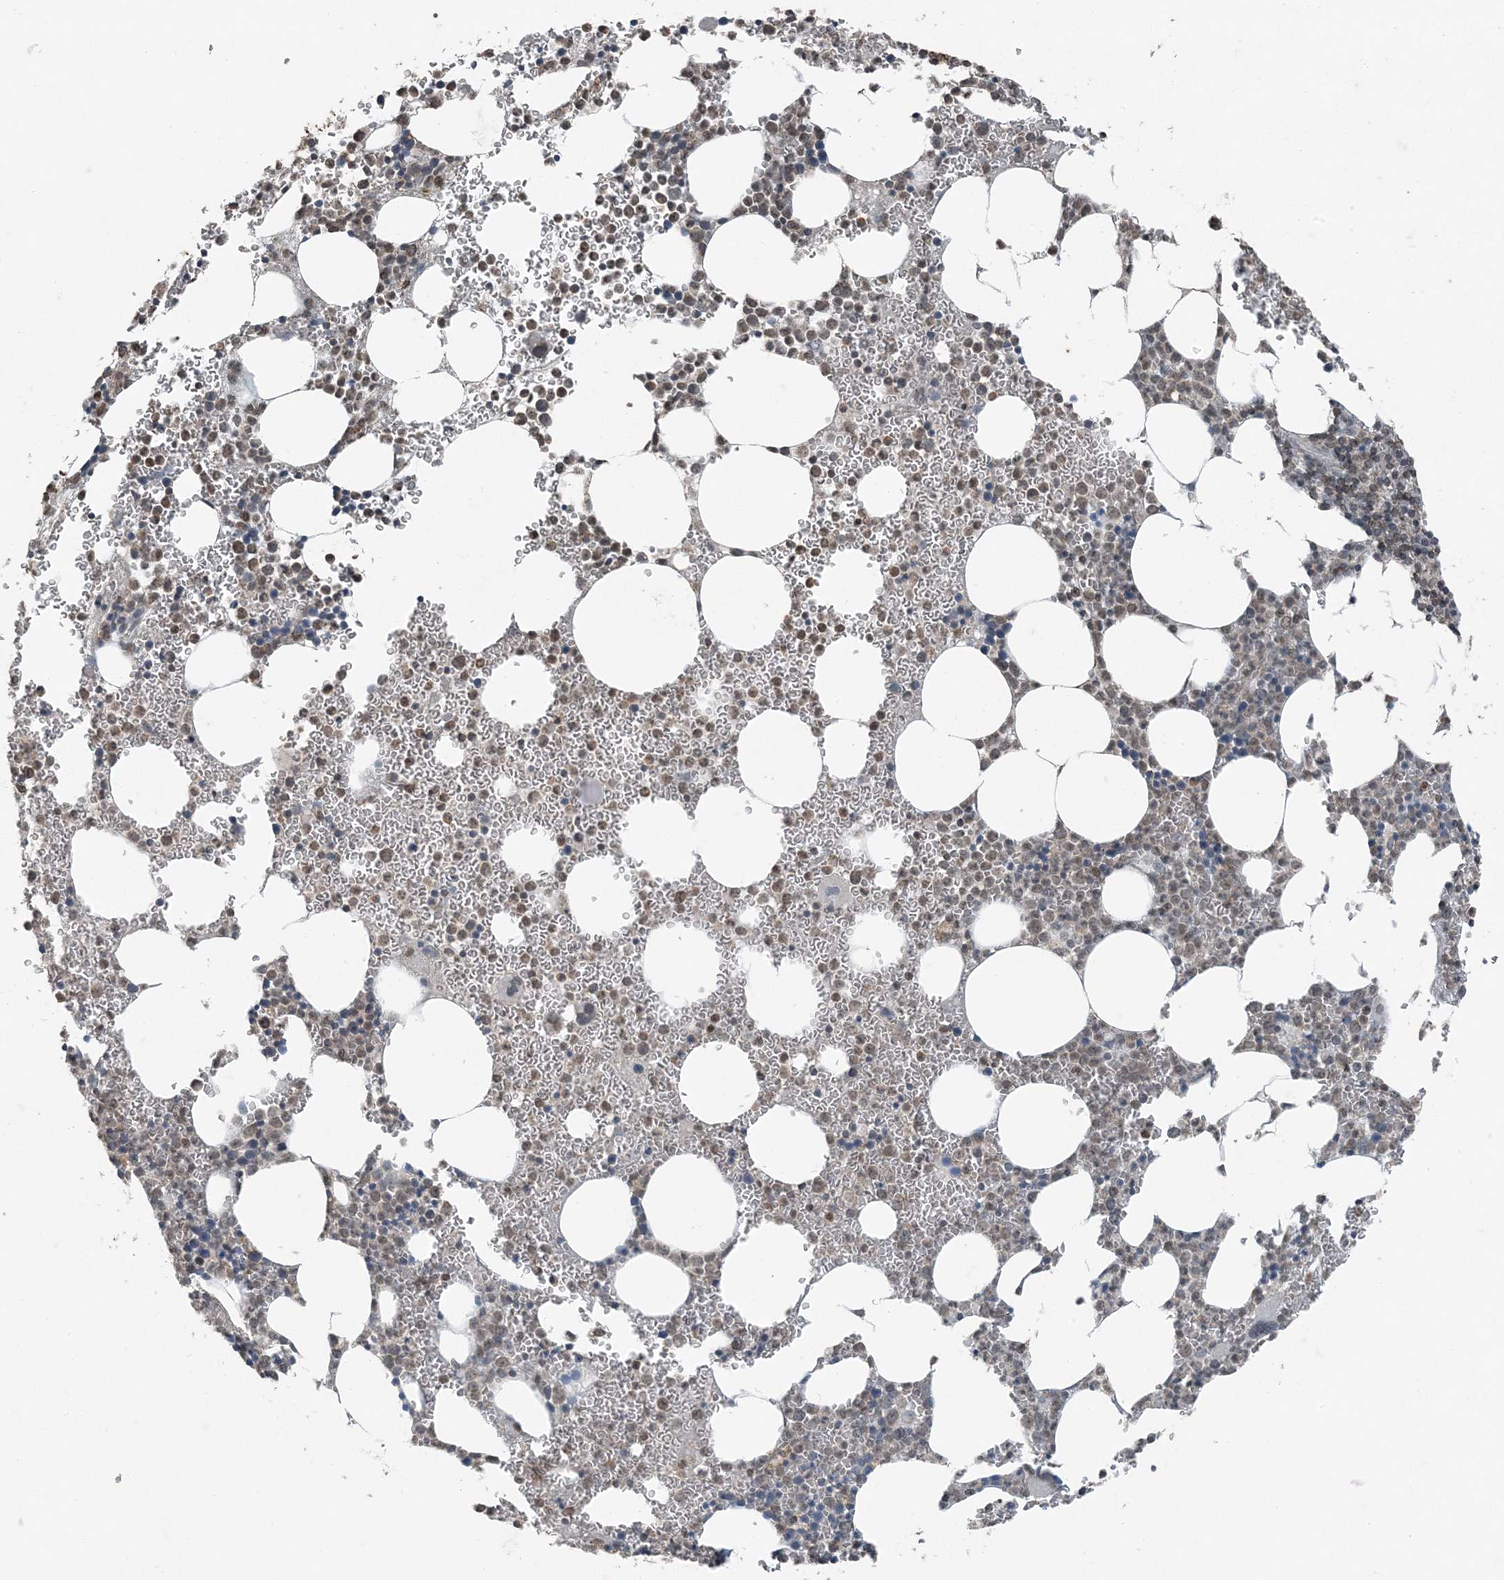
{"staining": {"intensity": "moderate", "quantity": "25%-75%", "location": "cytoplasmic/membranous,nuclear"}, "tissue": "bone marrow", "cell_type": "Hematopoietic cells", "image_type": "normal", "snomed": [{"axis": "morphology", "description": "Normal tissue, NOS"}, {"axis": "topography", "description": "Bone marrow"}], "caption": "IHC (DAB) staining of benign human bone marrow exhibits moderate cytoplasmic/membranous,nuclear protein expression in about 25%-75% of hematopoietic cells.", "gene": "GNL1", "patient": {"sex": "female", "age": 78}}